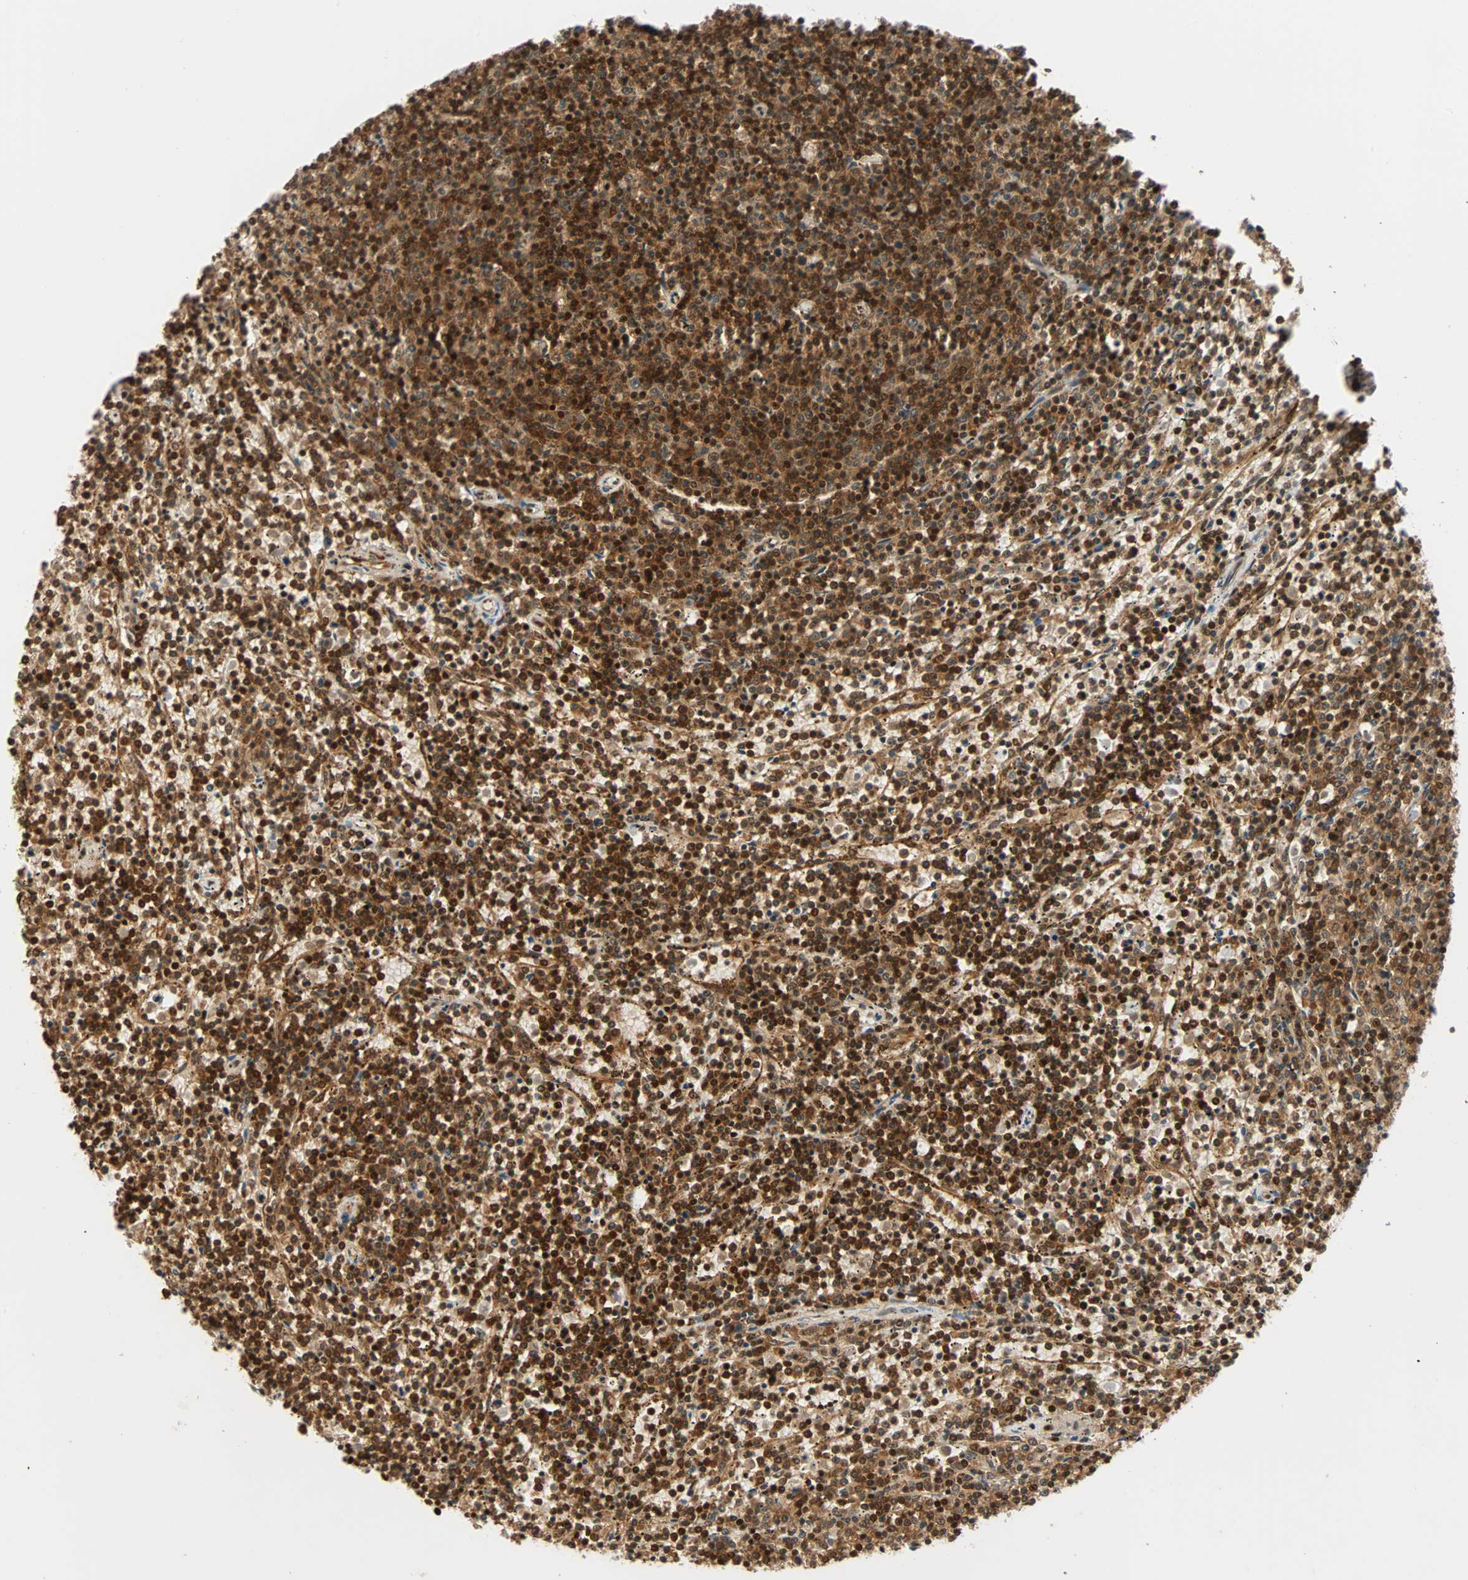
{"staining": {"intensity": "strong", "quantity": ">75%", "location": "cytoplasmic/membranous,nuclear"}, "tissue": "lymphoma", "cell_type": "Tumor cells", "image_type": "cancer", "snomed": [{"axis": "morphology", "description": "Malignant lymphoma, non-Hodgkin's type, Low grade"}, {"axis": "topography", "description": "Spleen"}], "caption": "DAB (3,3'-diaminobenzidine) immunohistochemical staining of lymphoma exhibits strong cytoplasmic/membranous and nuclear protein expression in approximately >75% of tumor cells.", "gene": "CDK12", "patient": {"sex": "female", "age": 50}}